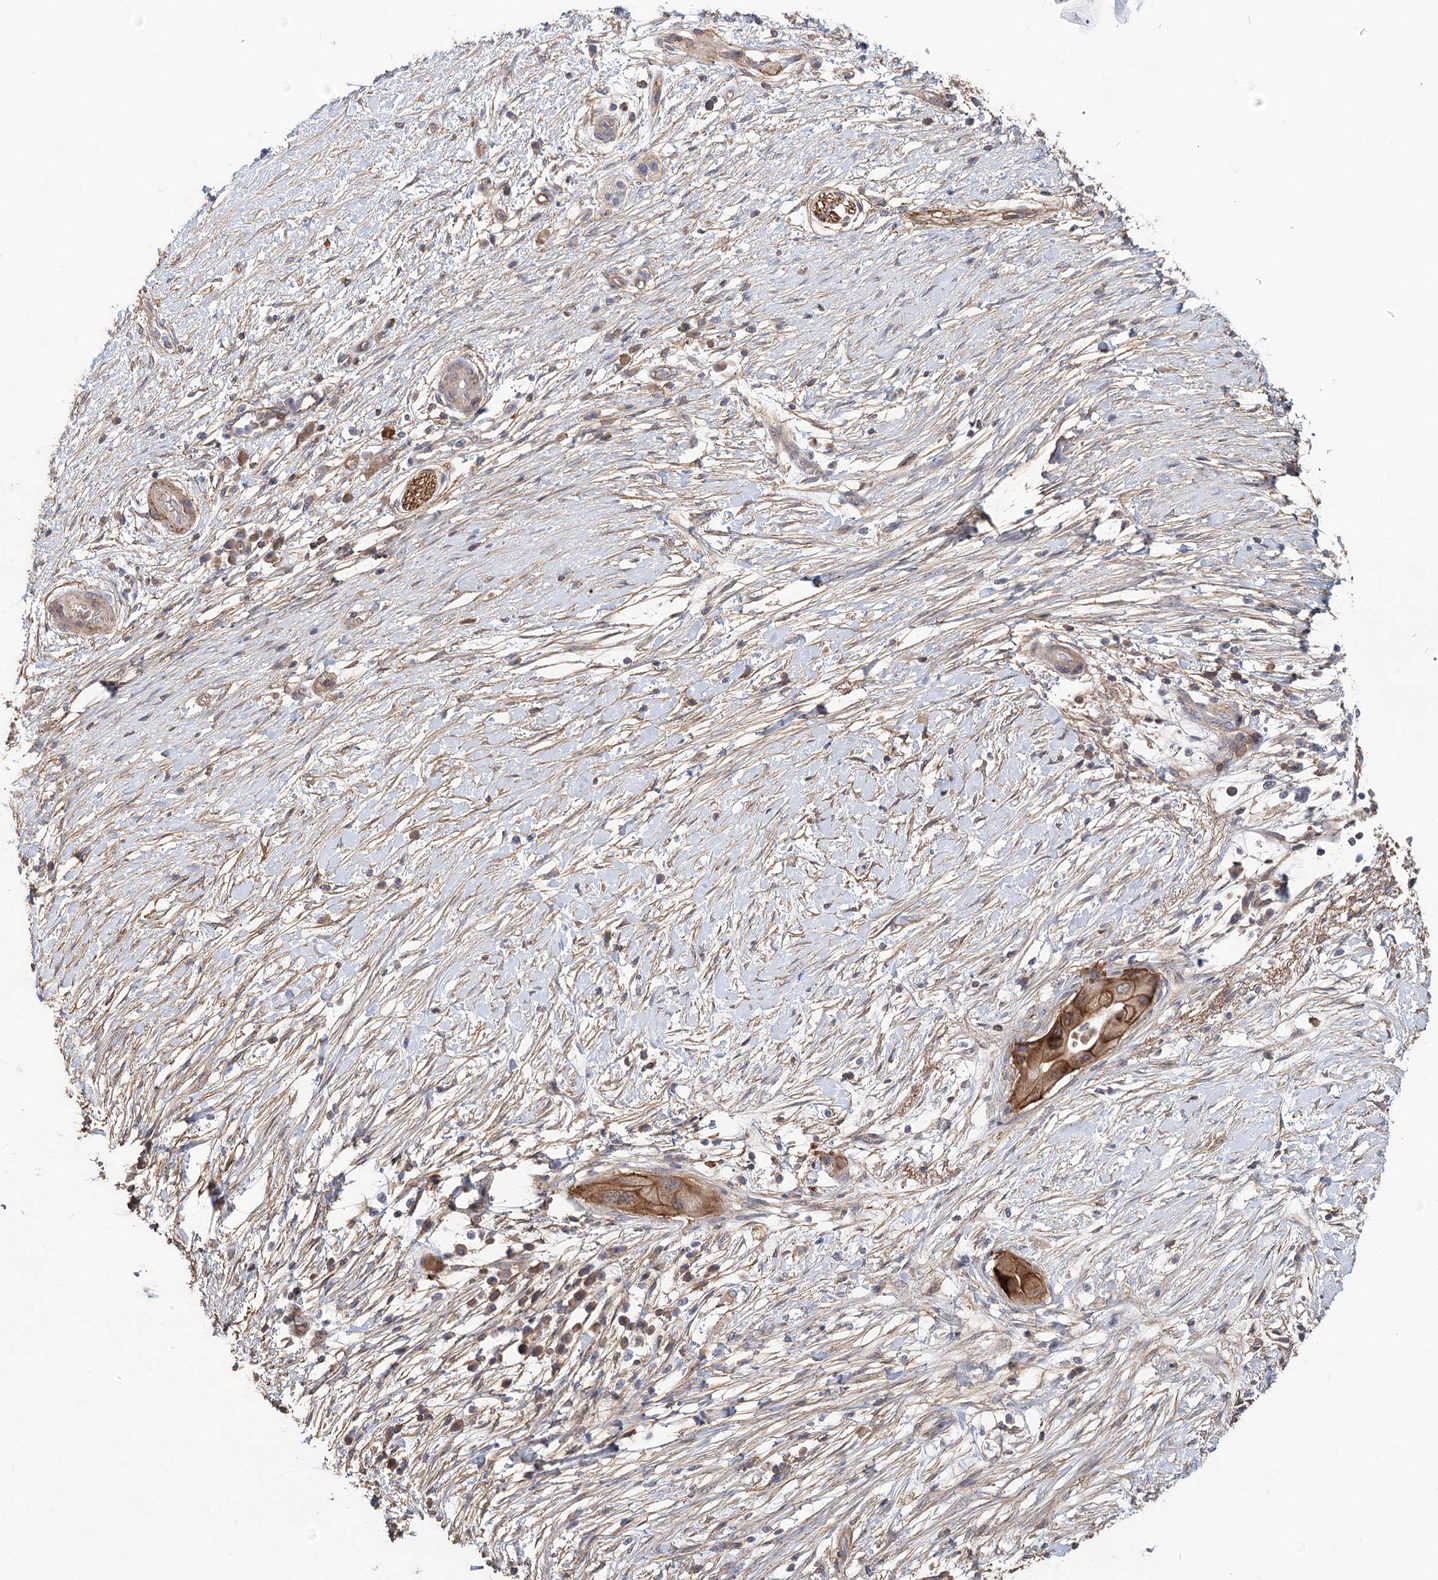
{"staining": {"intensity": "moderate", "quantity": ">75%", "location": "cytoplasmic/membranous"}, "tissue": "pancreatic cancer", "cell_type": "Tumor cells", "image_type": "cancer", "snomed": [{"axis": "morphology", "description": "Adenocarcinoma, NOS"}, {"axis": "topography", "description": "Pancreas"}], "caption": "Moderate cytoplasmic/membranous expression for a protein is seen in about >75% of tumor cells of adenocarcinoma (pancreatic) using IHC.", "gene": "TMEM218", "patient": {"sex": "male", "age": 68}}